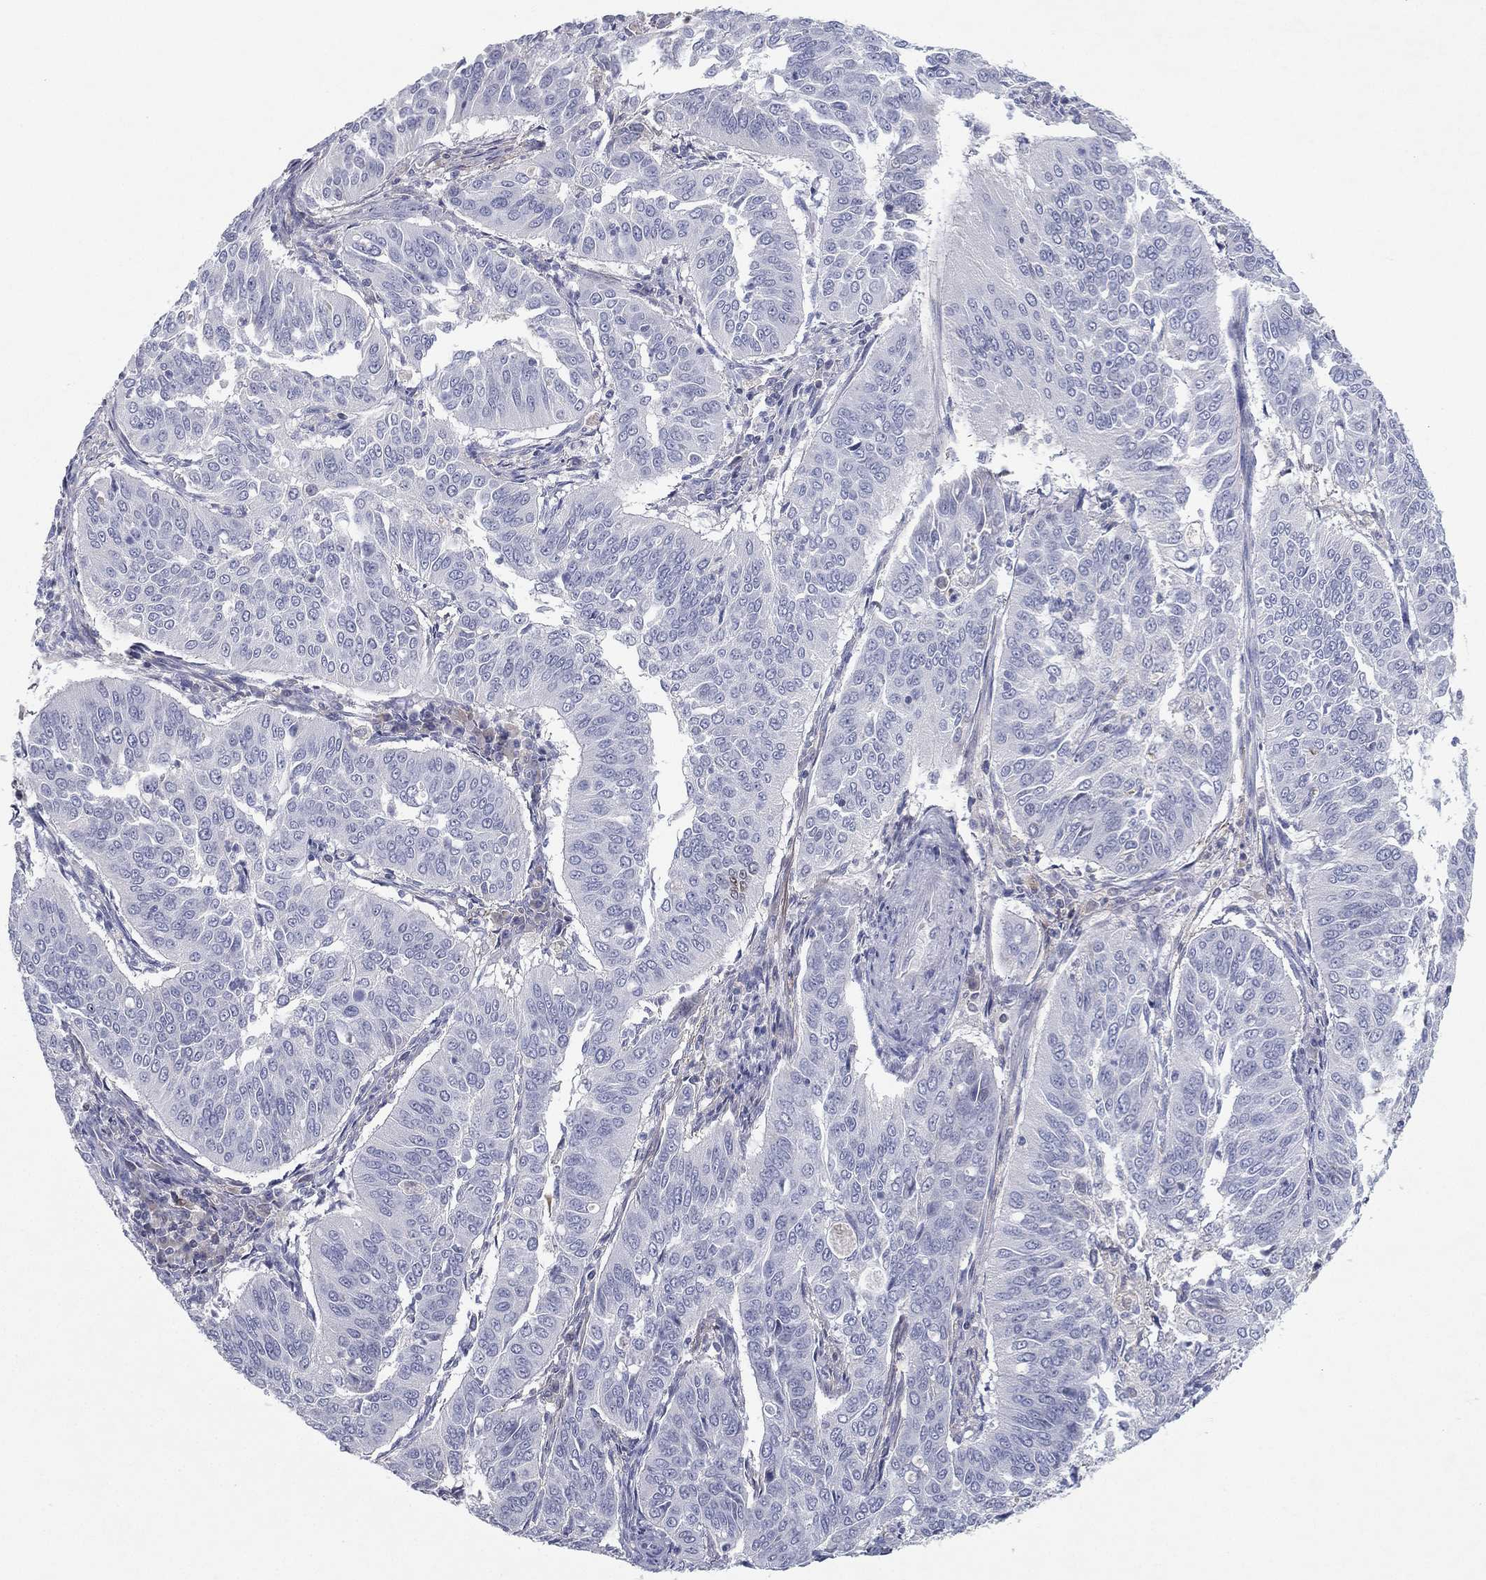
{"staining": {"intensity": "negative", "quantity": "none", "location": "none"}, "tissue": "cervical cancer", "cell_type": "Tumor cells", "image_type": "cancer", "snomed": [{"axis": "morphology", "description": "Normal tissue, NOS"}, {"axis": "morphology", "description": "Squamous cell carcinoma, NOS"}, {"axis": "topography", "description": "Cervix"}], "caption": "Image shows no significant protein staining in tumor cells of cervical squamous cell carcinoma.", "gene": "CPT1B", "patient": {"sex": "female", "age": 39}}